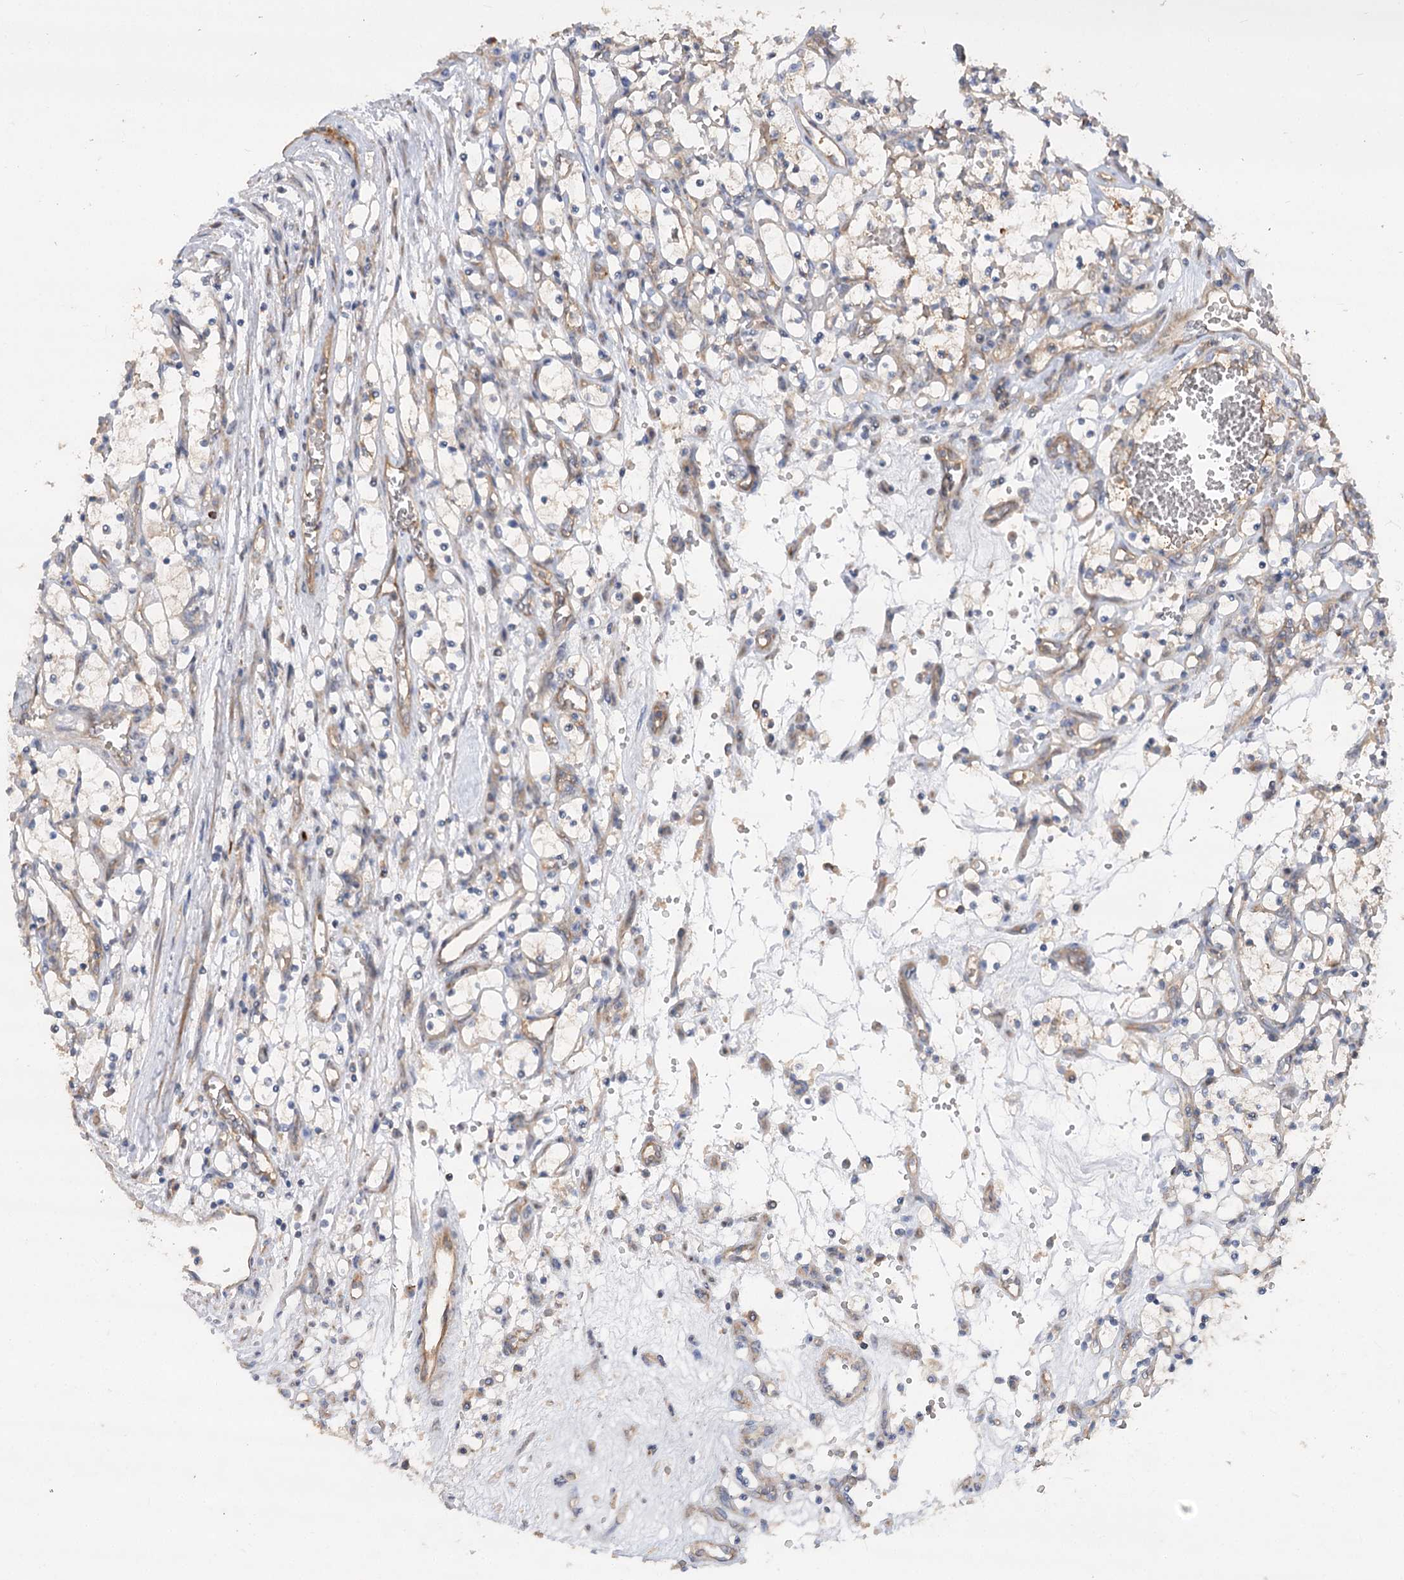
{"staining": {"intensity": "negative", "quantity": "none", "location": "none"}, "tissue": "renal cancer", "cell_type": "Tumor cells", "image_type": "cancer", "snomed": [{"axis": "morphology", "description": "Adenocarcinoma, NOS"}, {"axis": "topography", "description": "Kidney"}], "caption": "The photomicrograph demonstrates no significant positivity in tumor cells of renal cancer. (Immunohistochemistry (ihc), brightfield microscopy, high magnification).", "gene": "RIN2", "patient": {"sex": "female", "age": 69}}